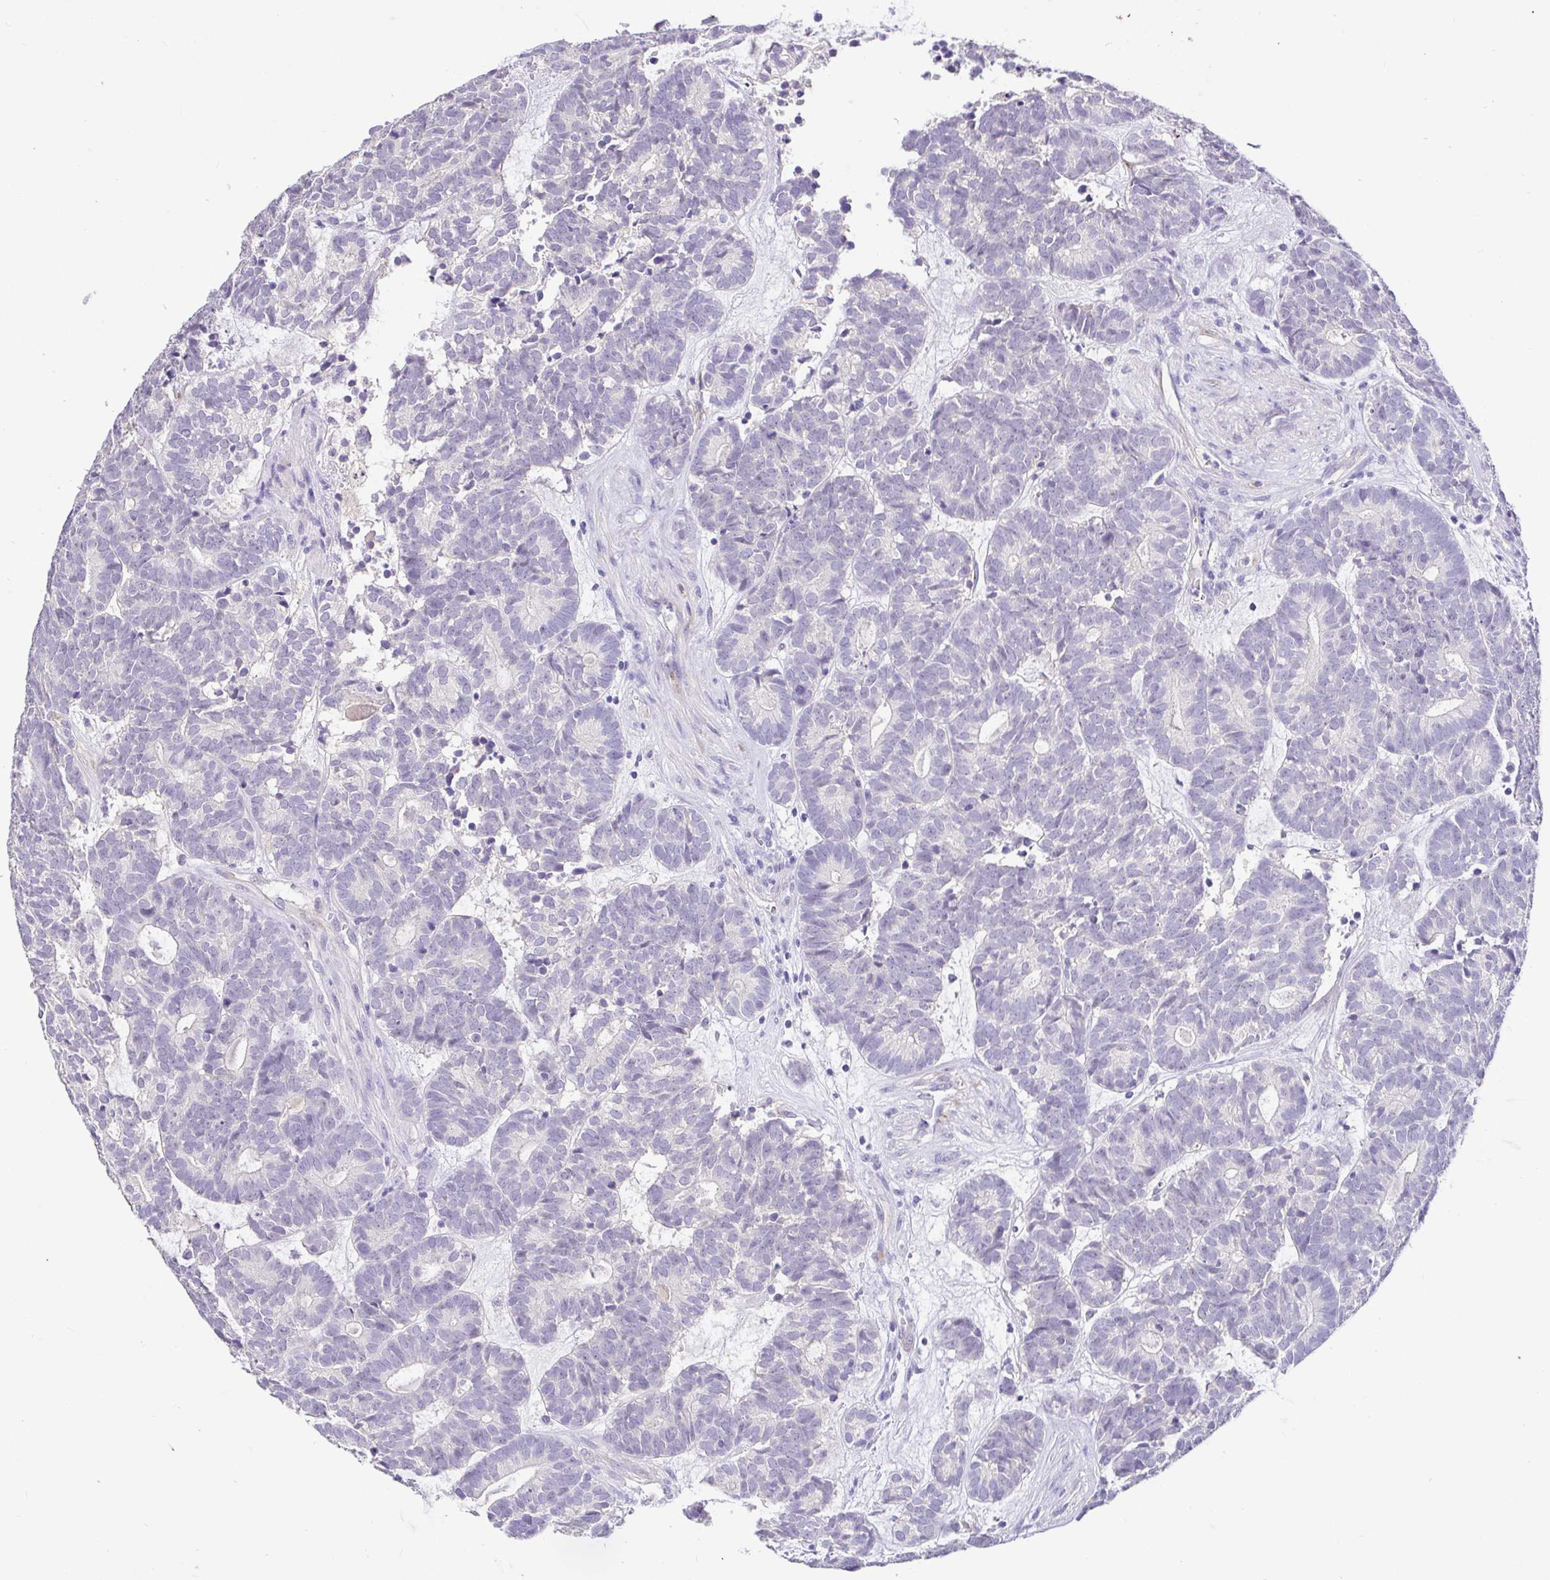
{"staining": {"intensity": "negative", "quantity": "none", "location": "none"}, "tissue": "head and neck cancer", "cell_type": "Tumor cells", "image_type": "cancer", "snomed": [{"axis": "morphology", "description": "Adenocarcinoma, NOS"}, {"axis": "topography", "description": "Head-Neck"}], "caption": "Immunohistochemistry (IHC) of human adenocarcinoma (head and neck) shows no staining in tumor cells.", "gene": "CDO1", "patient": {"sex": "female", "age": 81}}